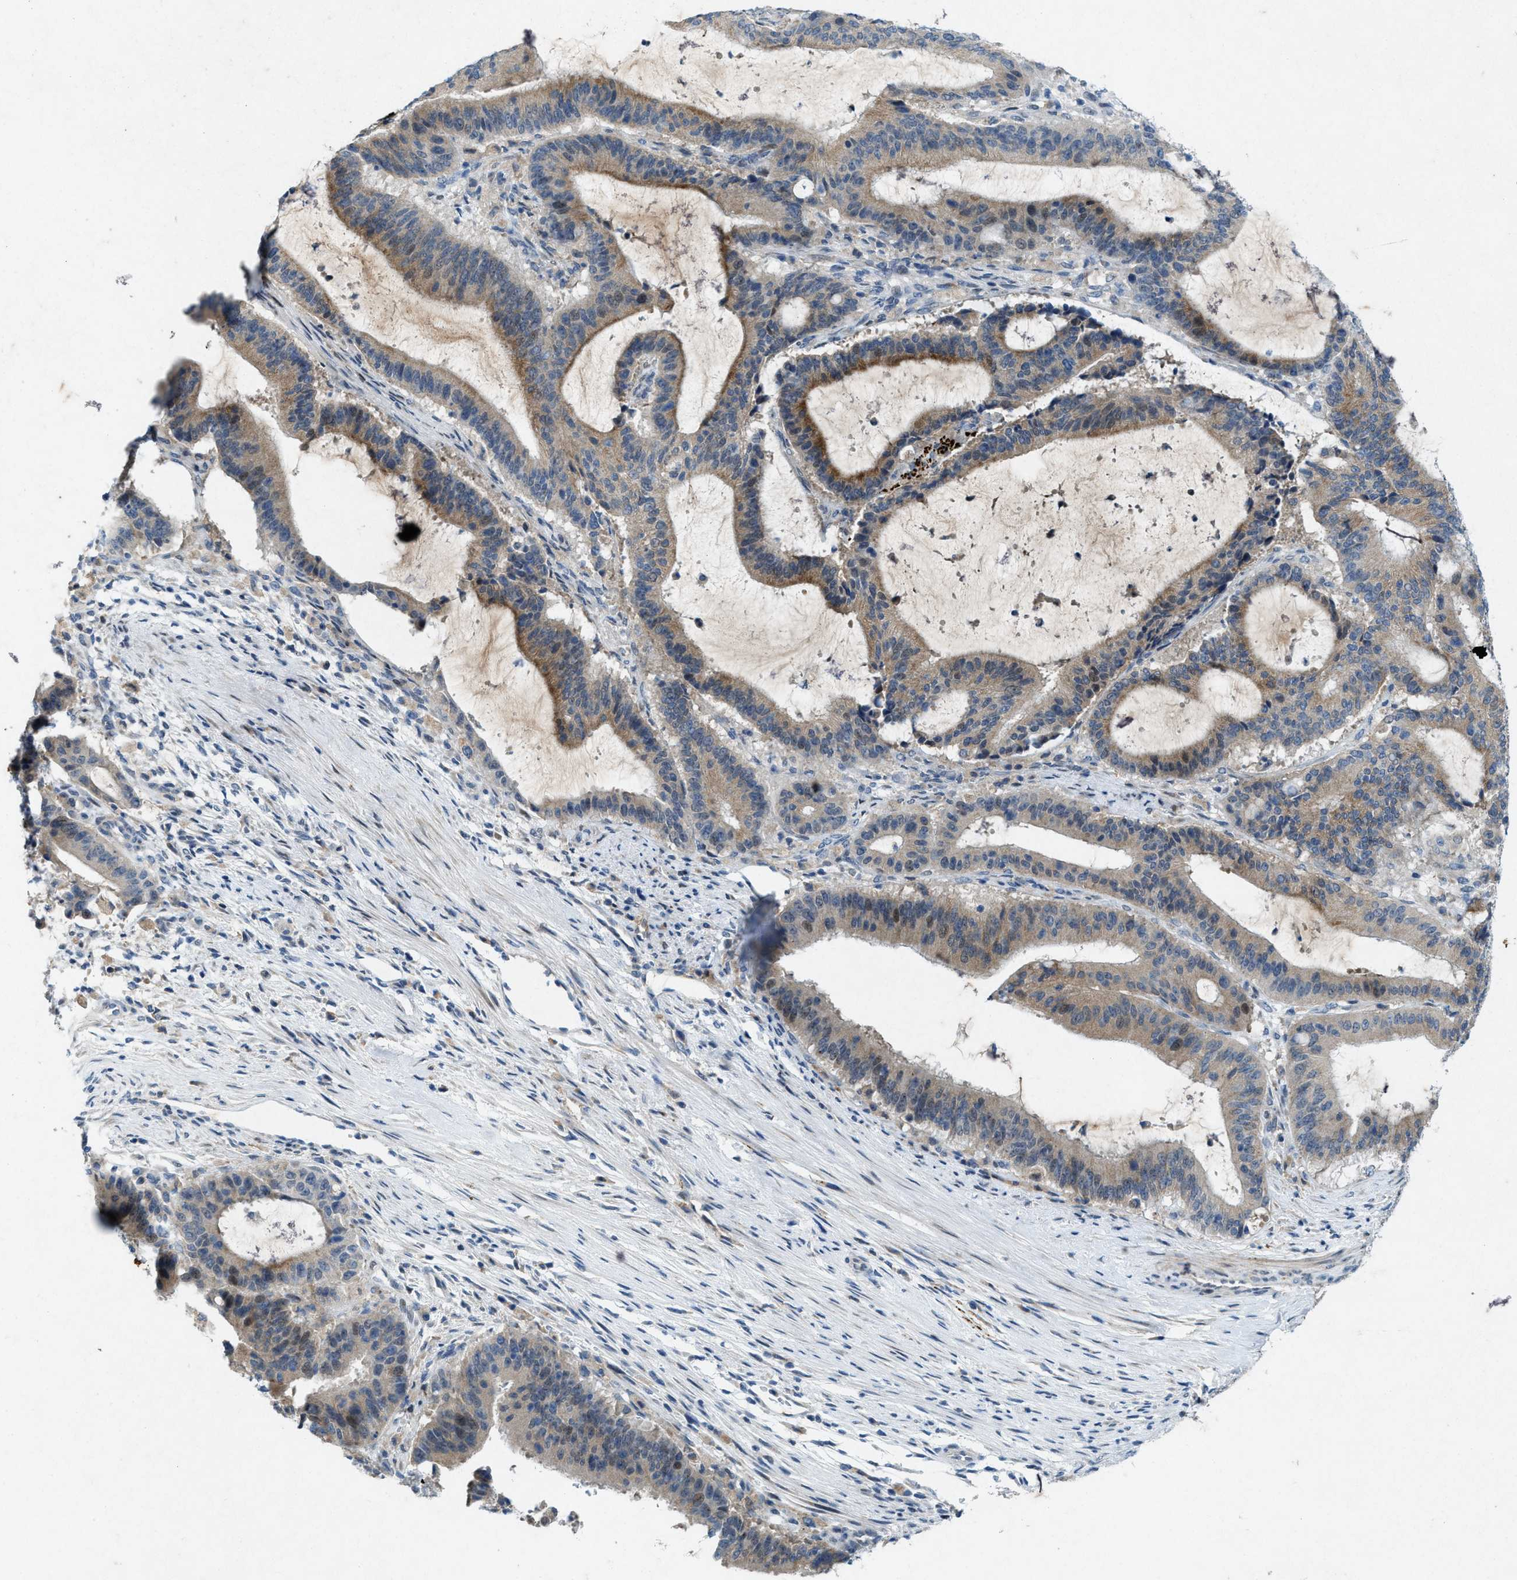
{"staining": {"intensity": "moderate", "quantity": "<25%", "location": "cytoplasmic/membranous"}, "tissue": "liver cancer", "cell_type": "Tumor cells", "image_type": "cancer", "snomed": [{"axis": "morphology", "description": "Normal tissue, NOS"}, {"axis": "morphology", "description": "Cholangiocarcinoma"}, {"axis": "topography", "description": "Liver"}, {"axis": "topography", "description": "Peripheral nerve tissue"}], "caption": "Approximately <25% of tumor cells in human liver cancer show moderate cytoplasmic/membranous protein positivity as visualized by brown immunohistochemical staining.", "gene": "URGCP", "patient": {"sex": "female", "age": 73}}